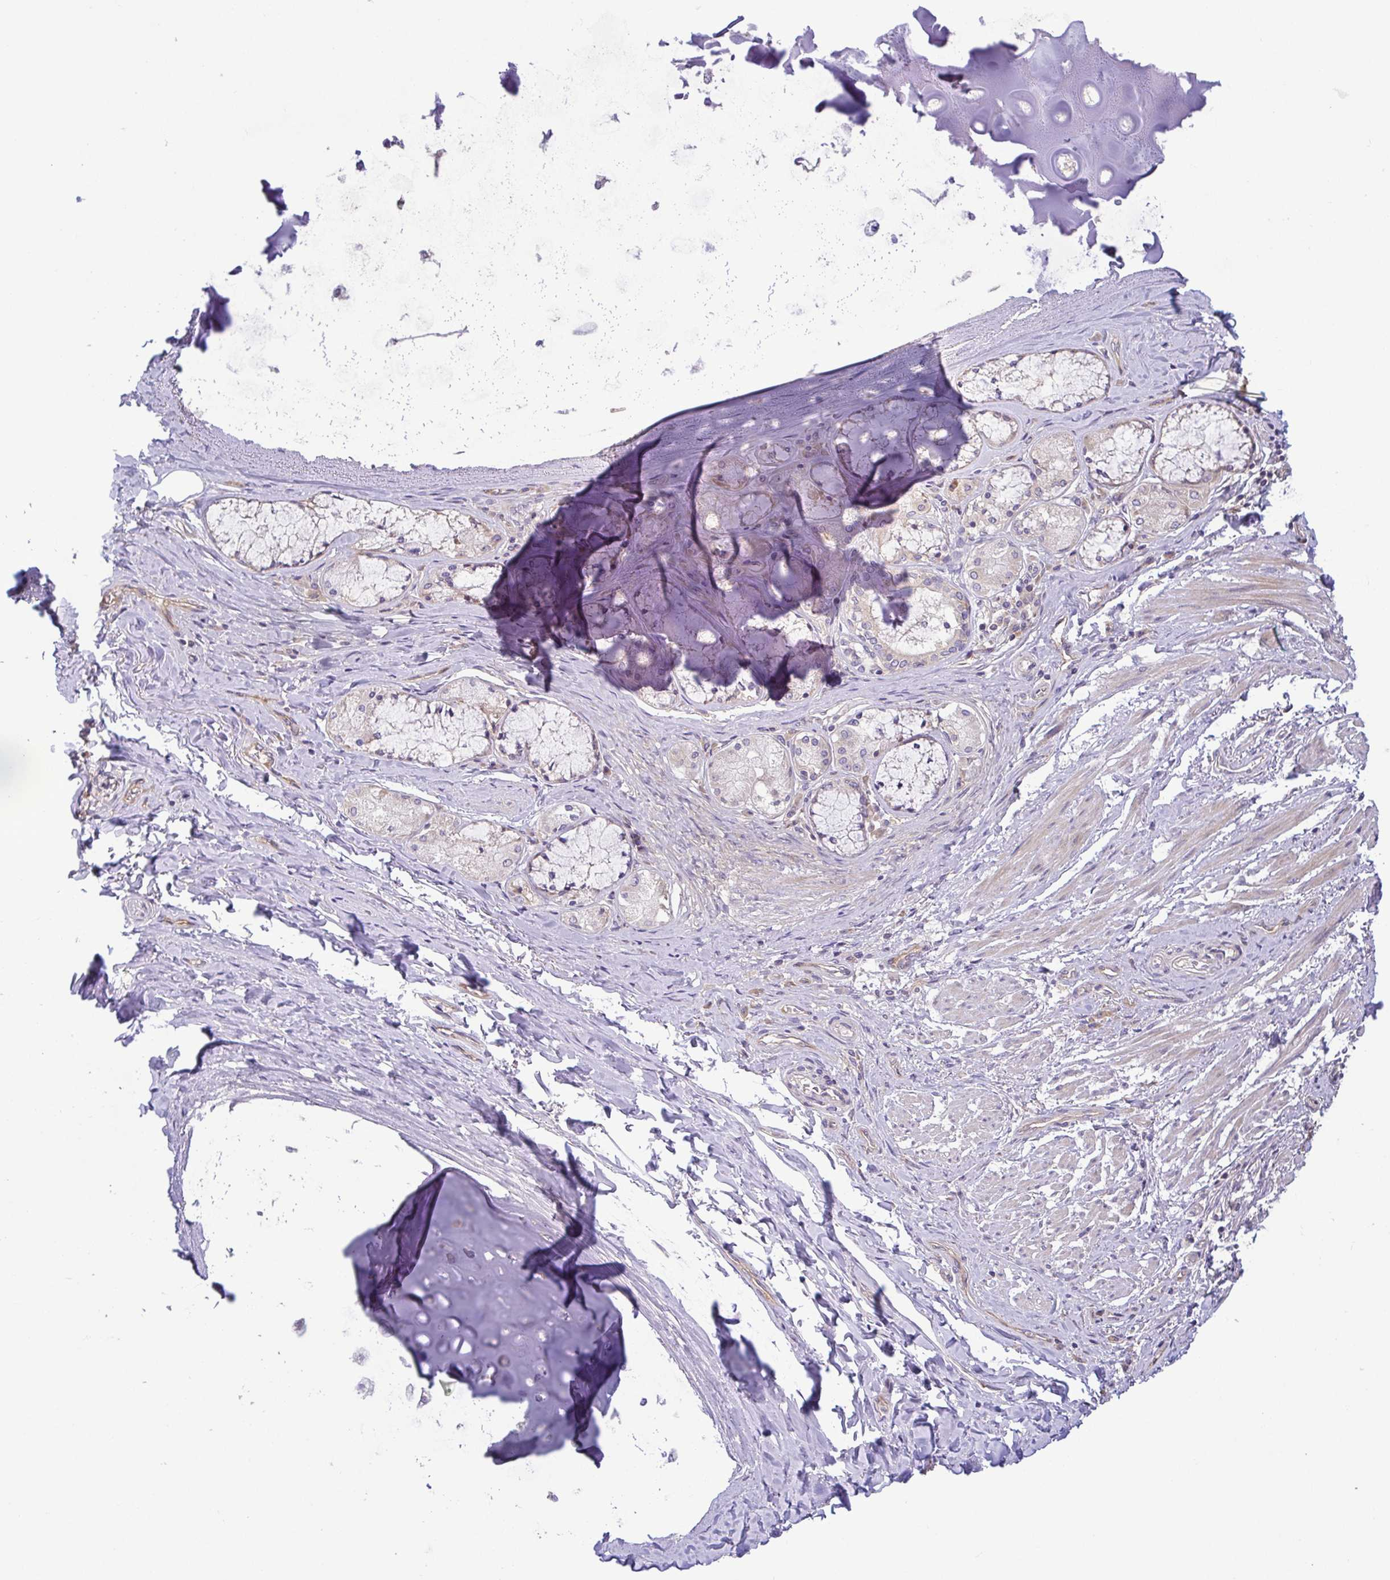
{"staining": {"intensity": "negative", "quantity": "none", "location": "none"}, "tissue": "soft tissue", "cell_type": "Chondrocytes", "image_type": "normal", "snomed": [{"axis": "morphology", "description": "Normal tissue, NOS"}, {"axis": "topography", "description": "Cartilage tissue"}, {"axis": "topography", "description": "Bronchus"}], "caption": "Micrograph shows no significant protein staining in chondrocytes of benign soft tissue.", "gene": "LMF2", "patient": {"sex": "male", "age": 64}}